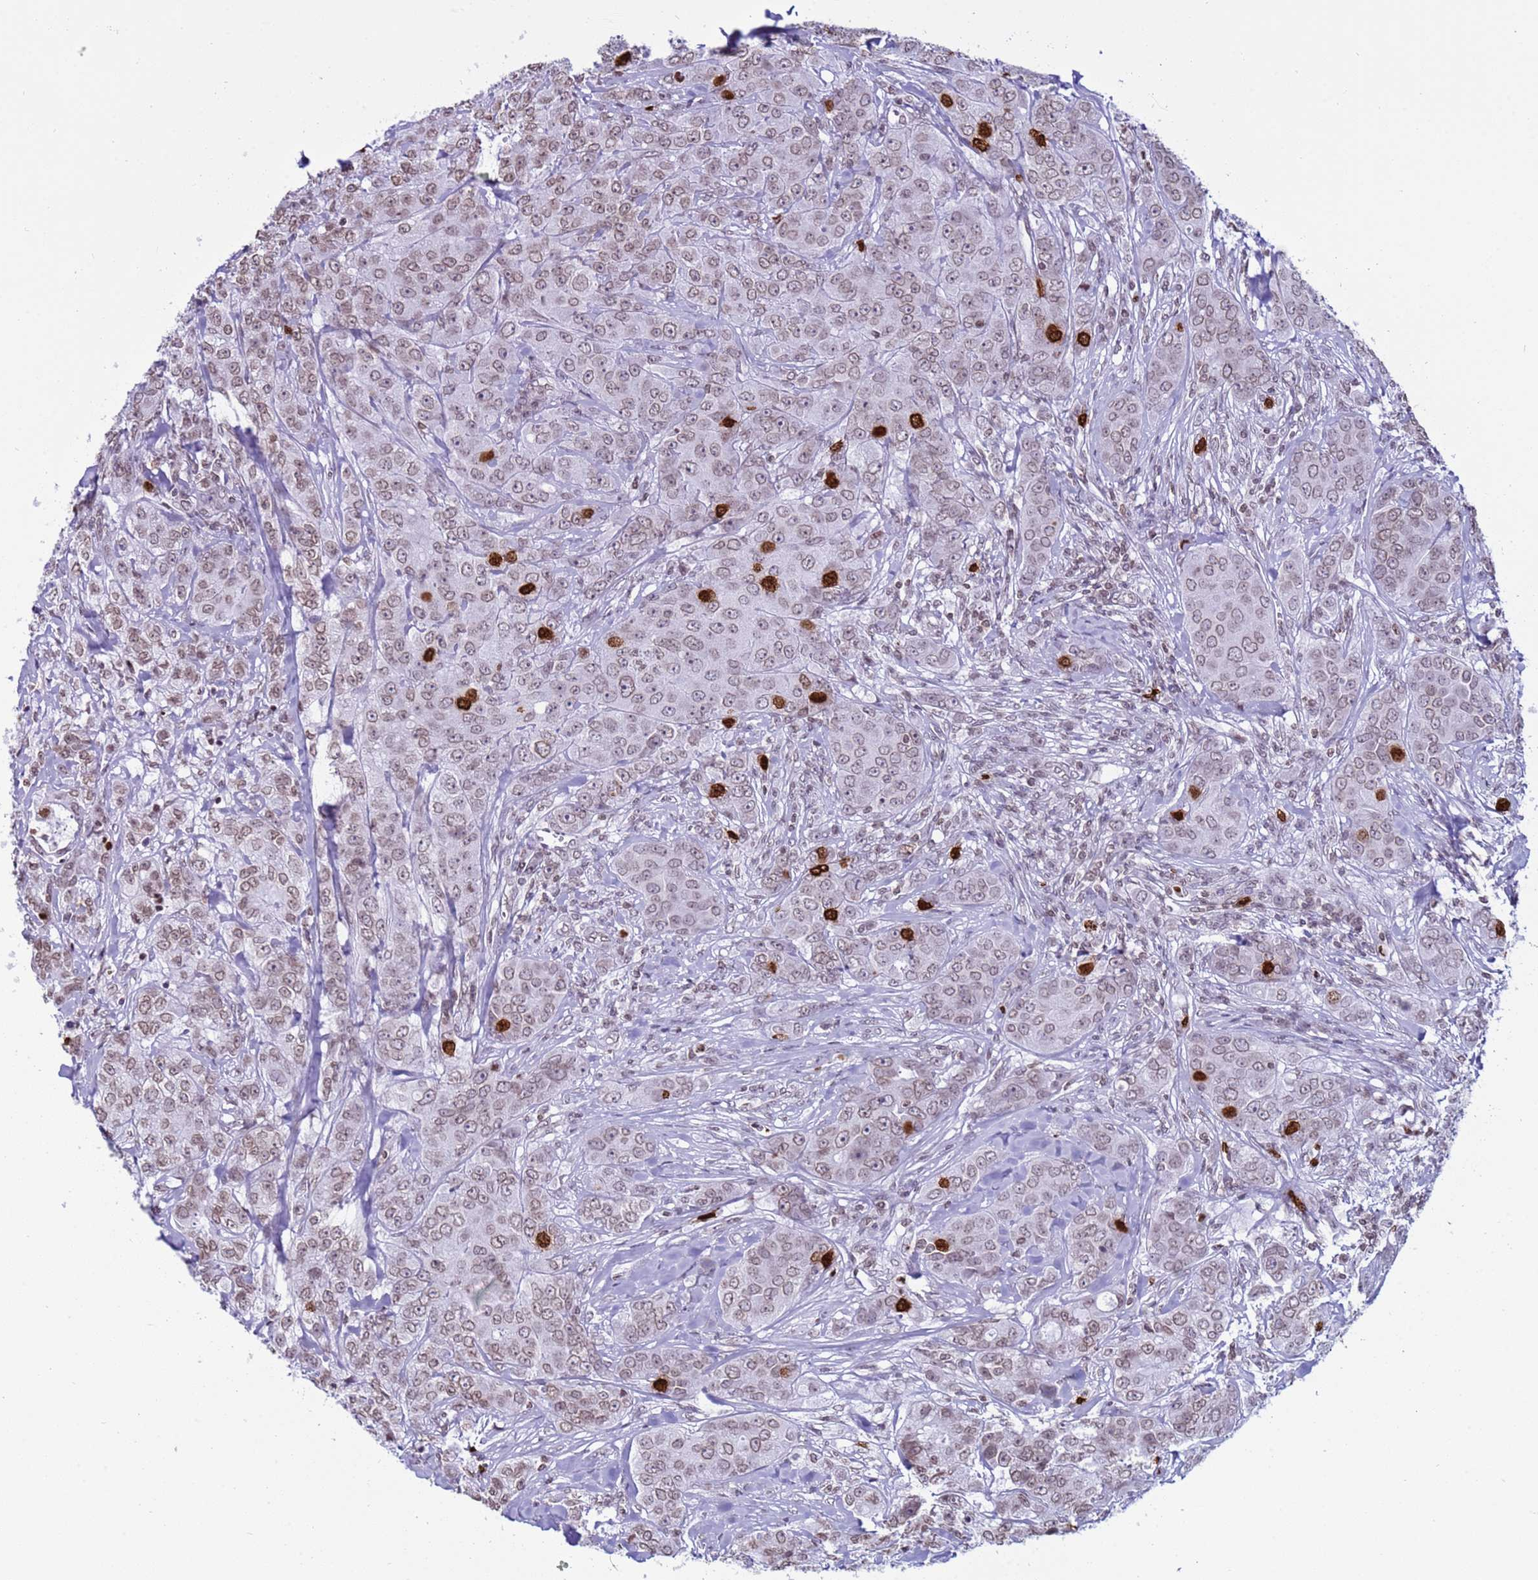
{"staining": {"intensity": "strong", "quantity": "<25%", "location": "nuclear"}, "tissue": "breast cancer", "cell_type": "Tumor cells", "image_type": "cancer", "snomed": [{"axis": "morphology", "description": "Duct carcinoma"}, {"axis": "topography", "description": "Breast"}], "caption": "Protein expression by immunohistochemistry reveals strong nuclear positivity in about <25% of tumor cells in intraductal carcinoma (breast). (brown staining indicates protein expression, while blue staining denotes nuclei).", "gene": "H4C8", "patient": {"sex": "female", "age": 43}}